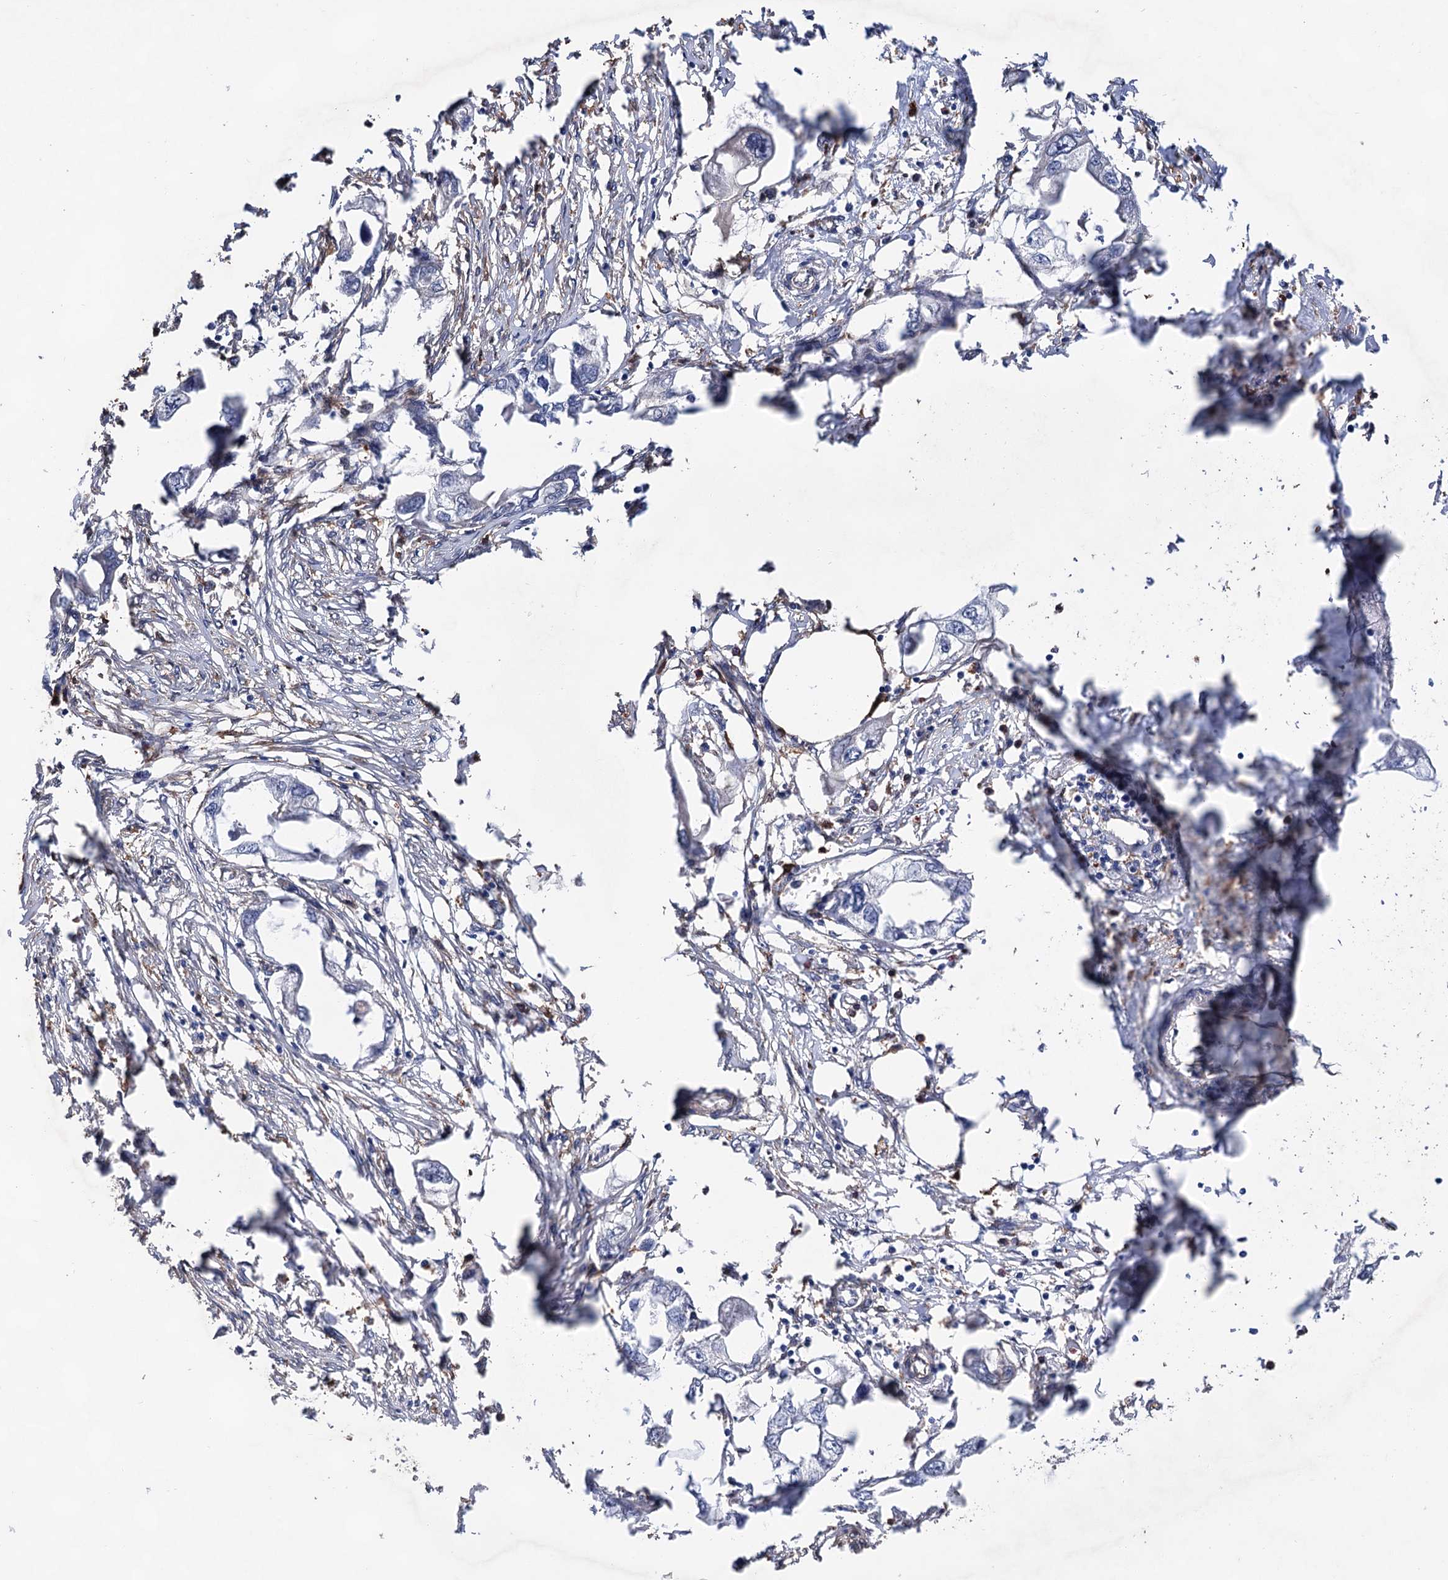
{"staining": {"intensity": "negative", "quantity": "none", "location": "none"}, "tissue": "endometrial cancer", "cell_type": "Tumor cells", "image_type": "cancer", "snomed": [{"axis": "morphology", "description": "Adenocarcinoma, NOS"}, {"axis": "morphology", "description": "Adenocarcinoma, metastatic, NOS"}, {"axis": "topography", "description": "Adipose tissue"}, {"axis": "topography", "description": "Endometrium"}], "caption": "Immunohistochemistry photomicrograph of neoplastic tissue: human metastatic adenocarcinoma (endometrial) stained with DAB (3,3'-diaminobenzidine) shows no significant protein staining in tumor cells.", "gene": "TMTC3", "patient": {"sex": "female", "age": 67}}